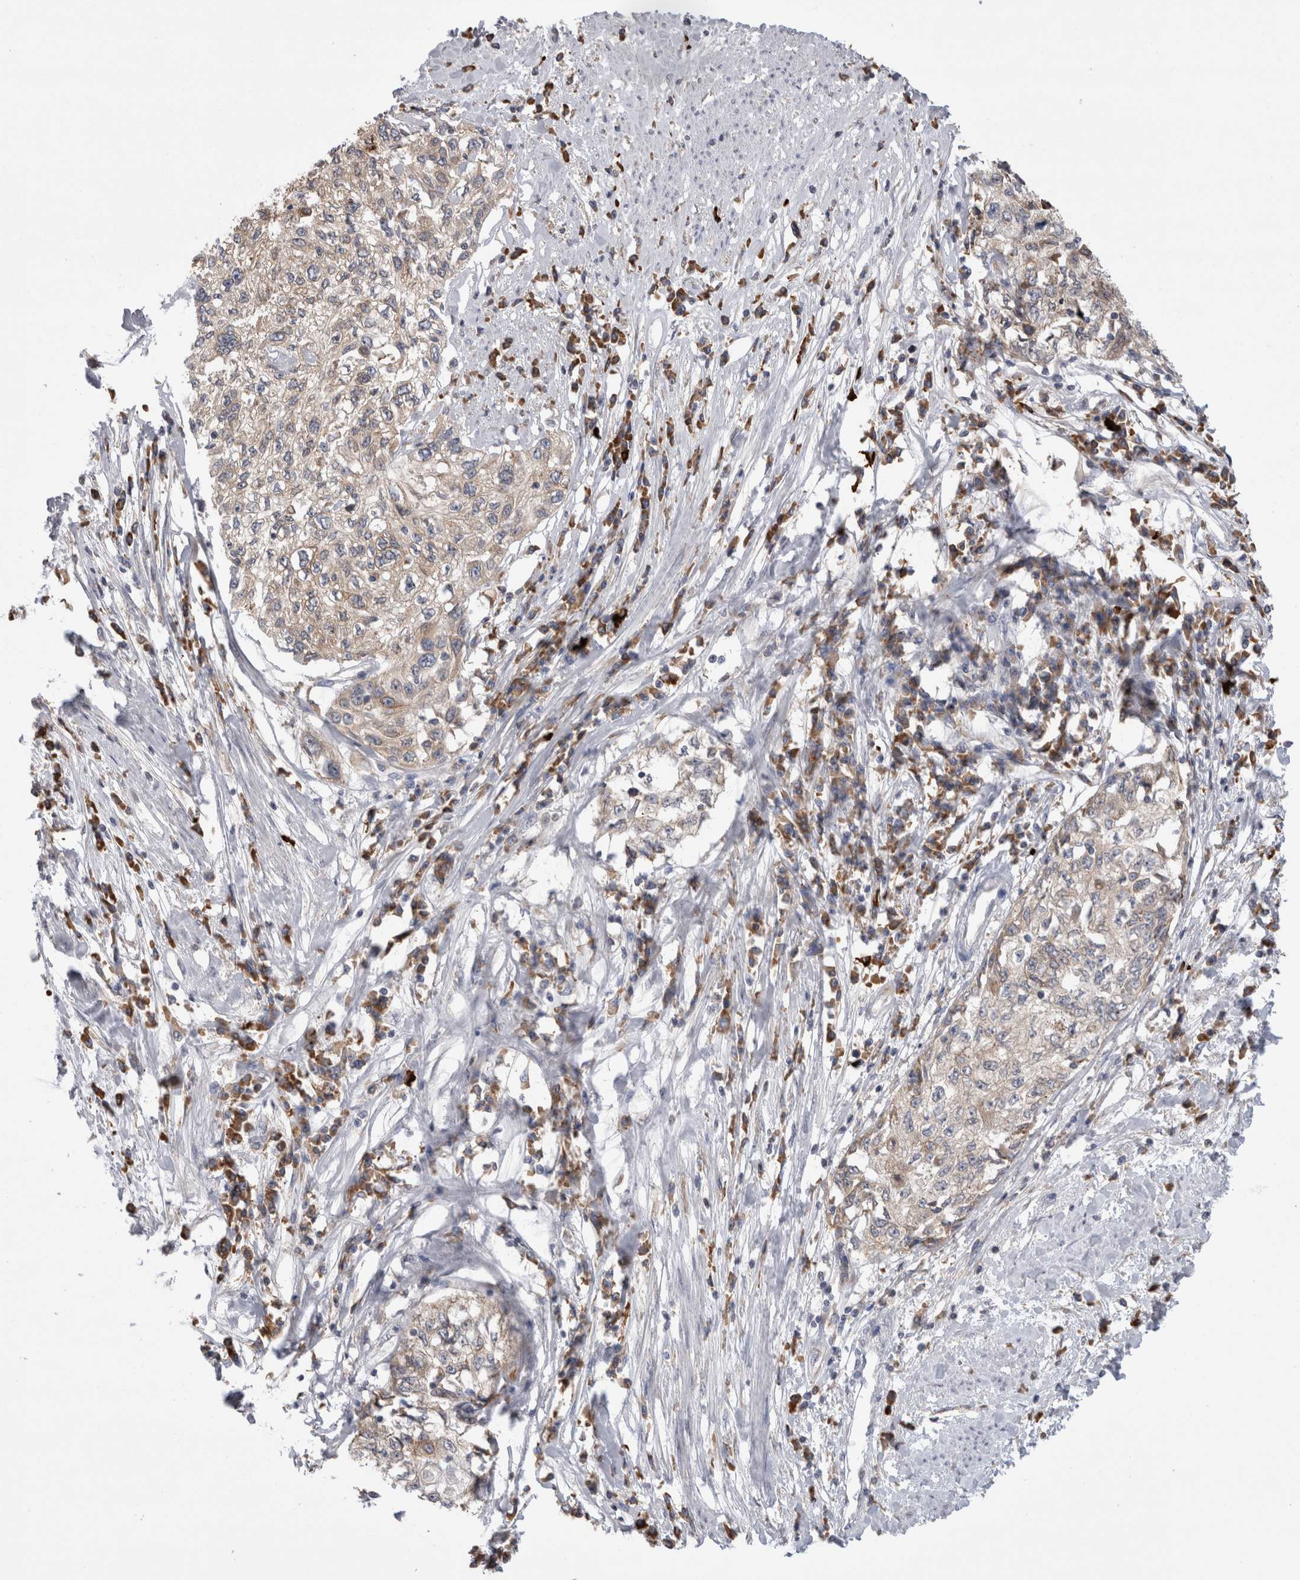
{"staining": {"intensity": "weak", "quantity": "<25%", "location": "cytoplasmic/membranous"}, "tissue": "cervical cancer", "cell_type": "Tumor cells", "image_type": "cancer", "snomed": [{"axis": "morphology", "description": "Squamous cell carcinoma, NOS"}, {"axis": "topography", "description": "Cervix"}], "caption": "This is an immunohistochemistry (IHC) image of cervical squamous cell carcinoma. There is no expression in tumor cells.", "gene": "ZNF341", "patient": {"sex": "female", "age": 57}}